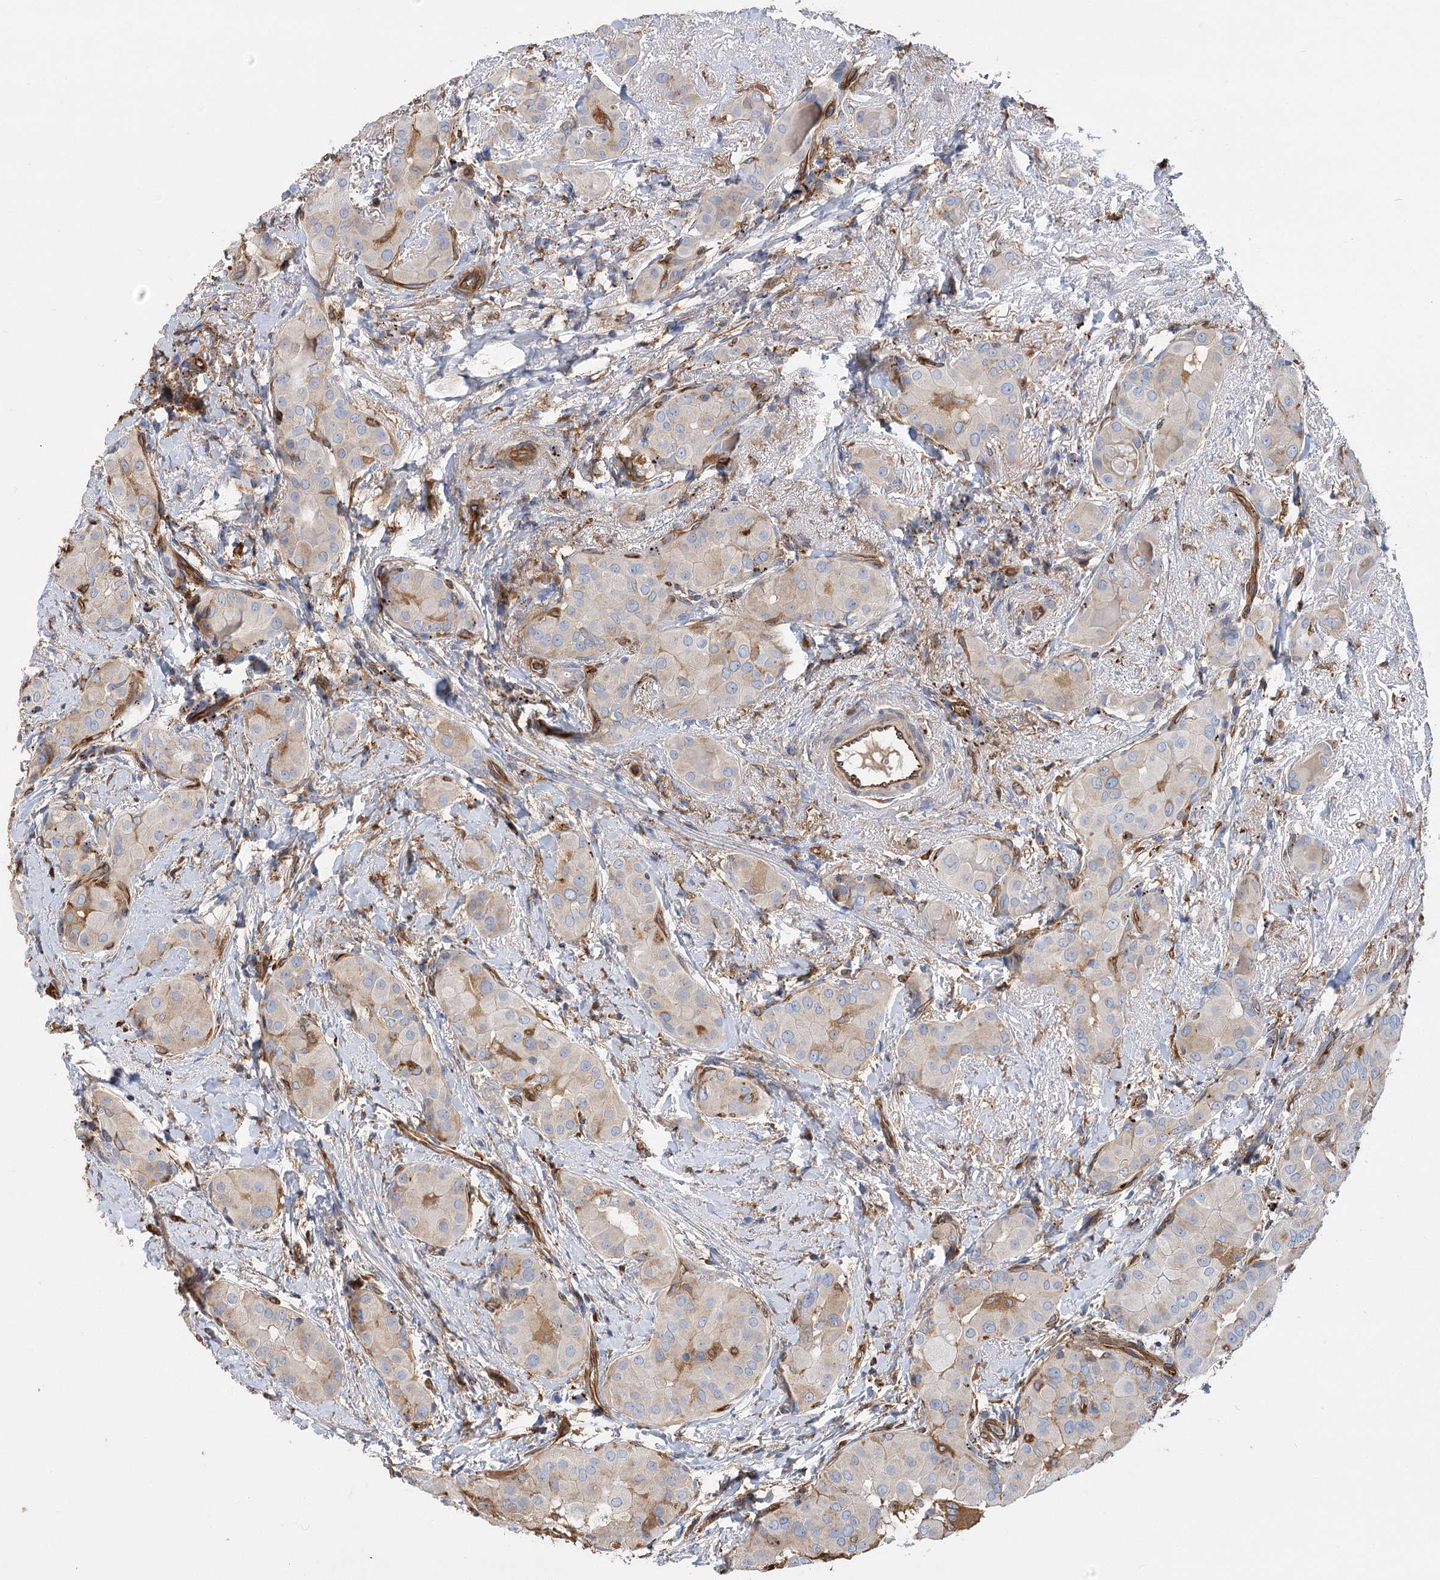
{"staining": {"intensity": "negative", "quantity": "none", "location": "none"}, "tissue": "thyroid cancer", "cell_type": "Tumor cells", "image_type": "cancer", "snomed": [{"axis": "morphology", "description": "Papillary adenocarcinoma, NOS"}, {"axis": "topography", "description": "Thyroid gland"}], "caption": "Immunohistochemical staining of human papillary adenocarcinoma (thyroid) displays no significant staining in tumor cells.", "gene": "GUSB", "patient": {"sex": "male", "age": 33}}